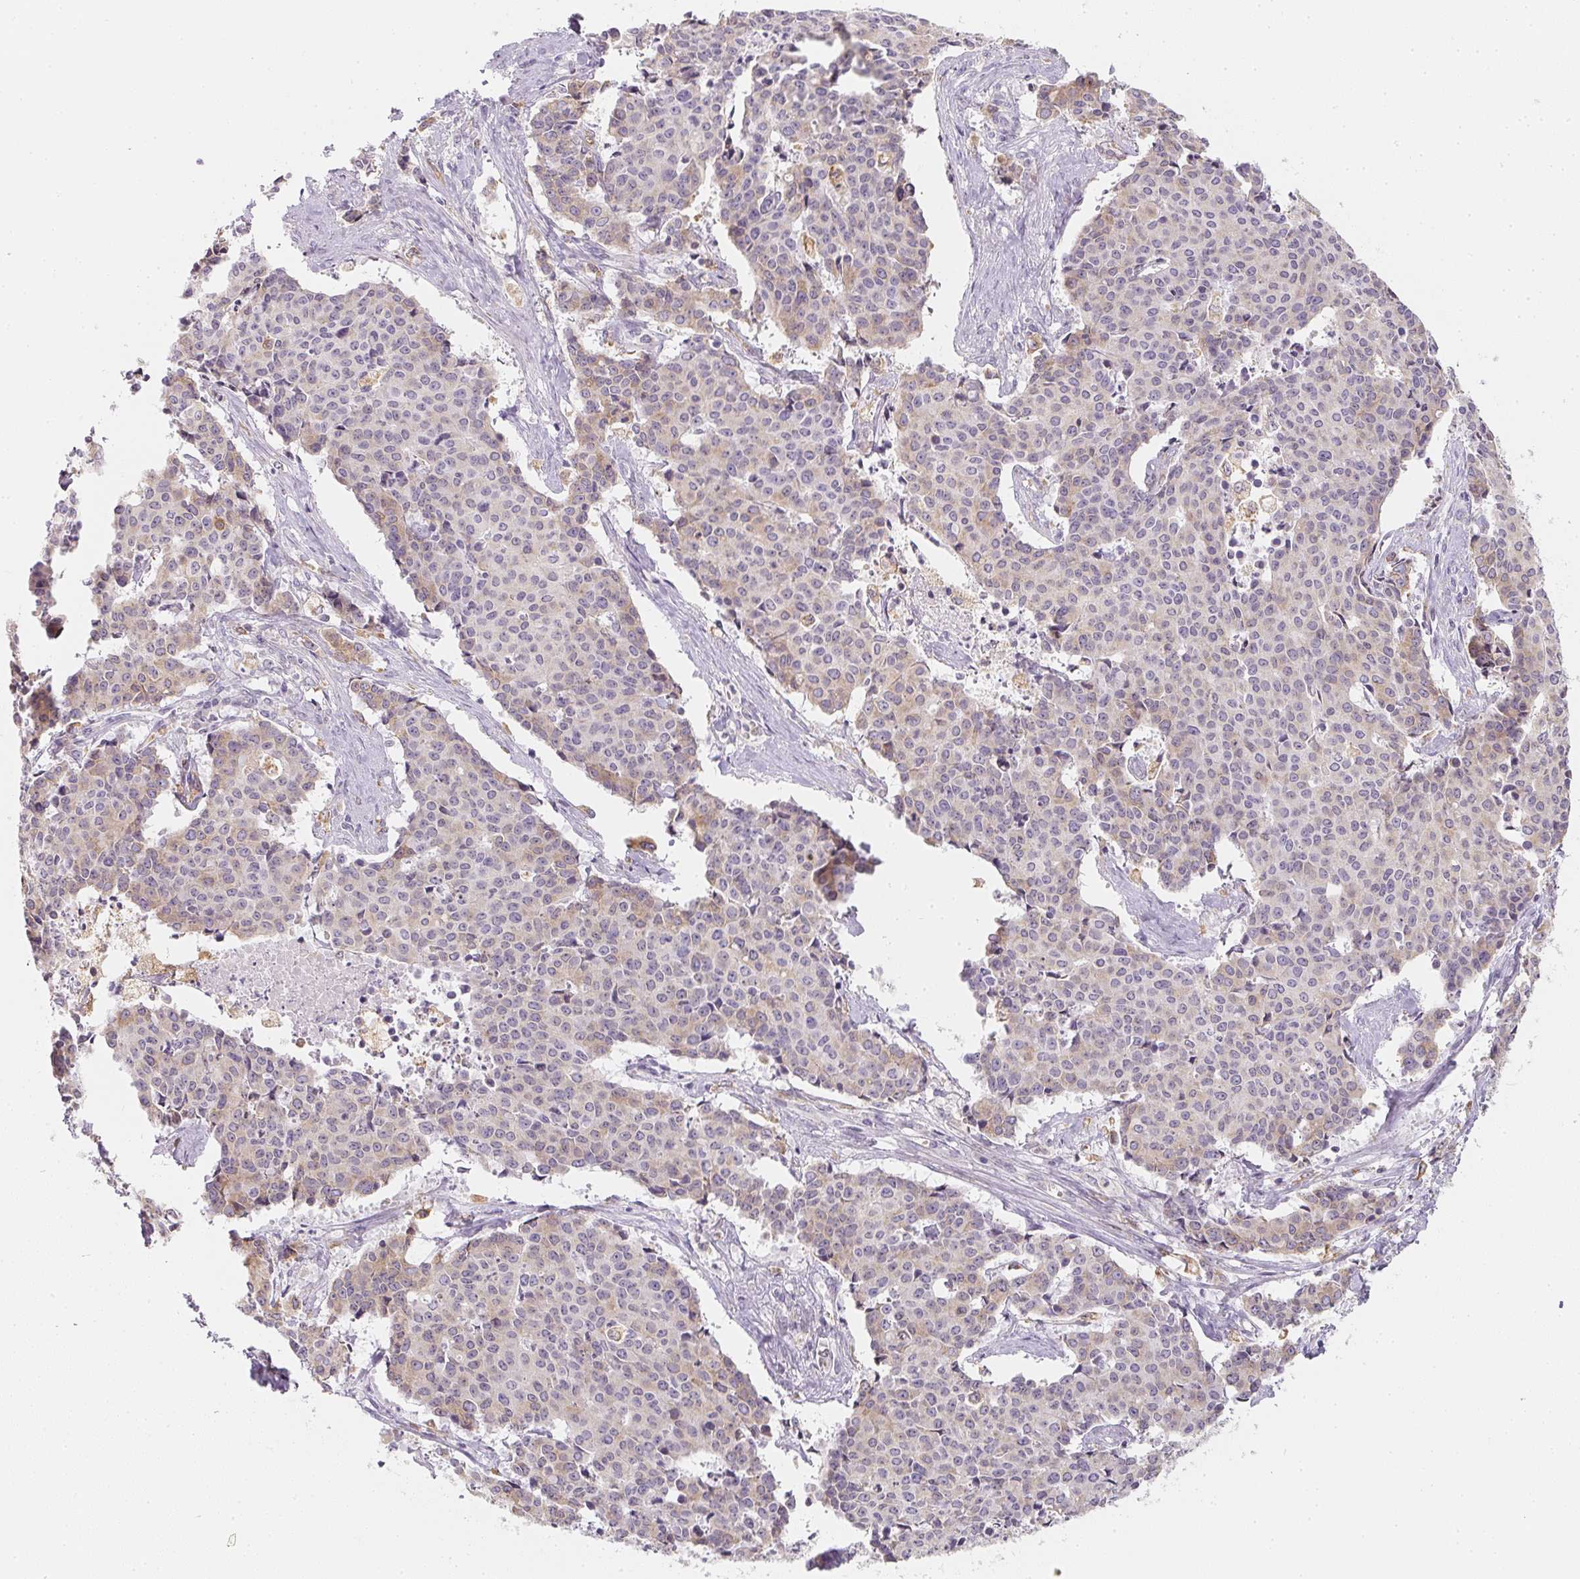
{"staining": {"intensity": "weak", "quantity": "25%-75%", "location": "cytoplasmic/membranous"}, "tissue": "cervical cancer", "cell_type": "Tumor cells", "image_type": "cancer", "snomed": [{"axis": "morphology", "description": "Squamous cell carcinoma, NOS"}, {"axis": "topography", "description": "Cervix"}], "caption": "The micrograph shows immunohistochemical staining of squamous cell carcinoma (cervical). There is weak cytoplasmic/membranous positivity is appreciated in about 25%-75% of tumor cells.", "gene": "SOAT1", "patient": {"sex": "female", "age": 28}}